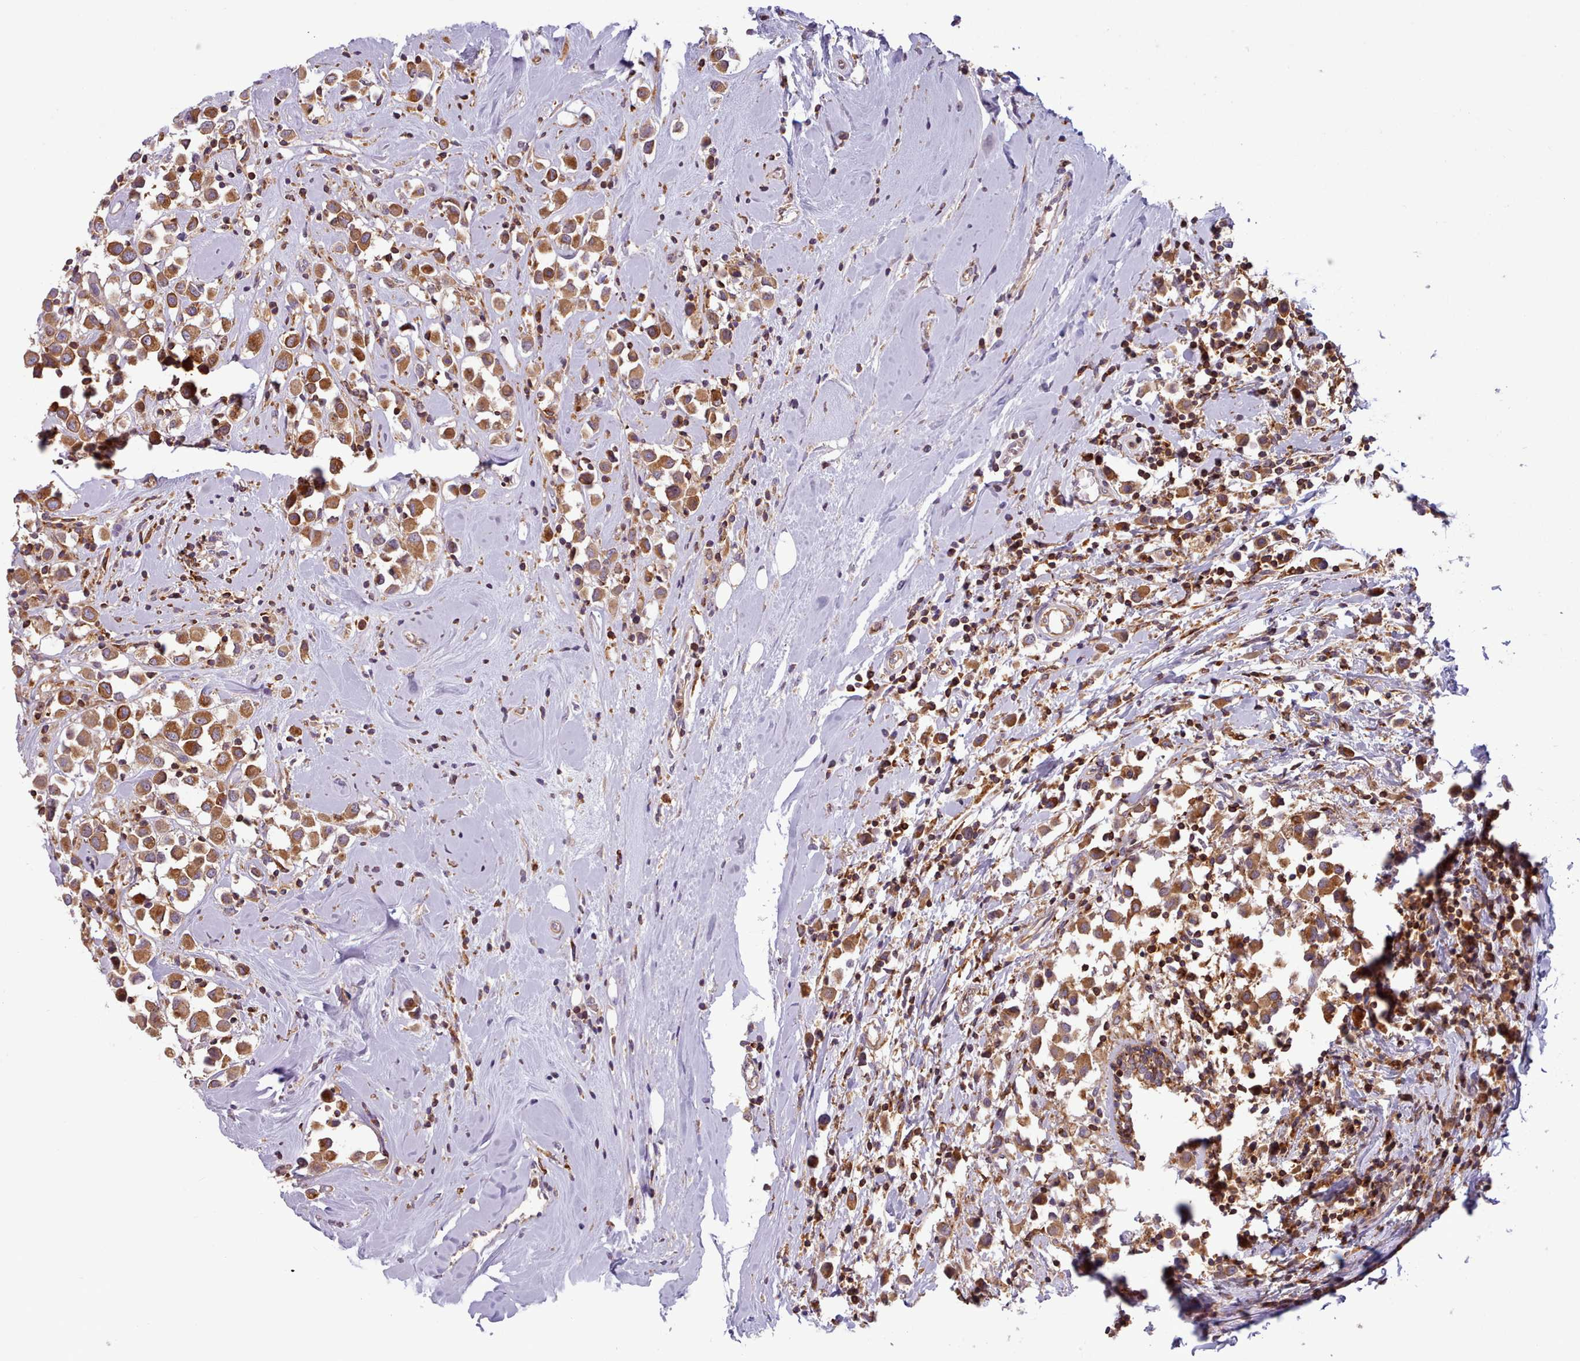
{"staining": {"intensity": "moderate", "quantity": ">75%", "location": "cytoplasmic/membranous"}, "tissue": "breast cancer", "cell_type": "Tumor cells", "image_type": "cancer", "snomed": [{"axis": "morphology", "description": "Duct carcinoma"}, {"axis": "topography", "description": "Breast"}], "caption": "This histopathology image exhibits immunohistochemistry (IHC) staining of human breast intraductal carcinoma, with medium moderate cytoplasmic/membranous staining in approximately >75% of tumor cells.", "gene": "CRYBG1", "patient": {"sex": "female", "age": 61}}